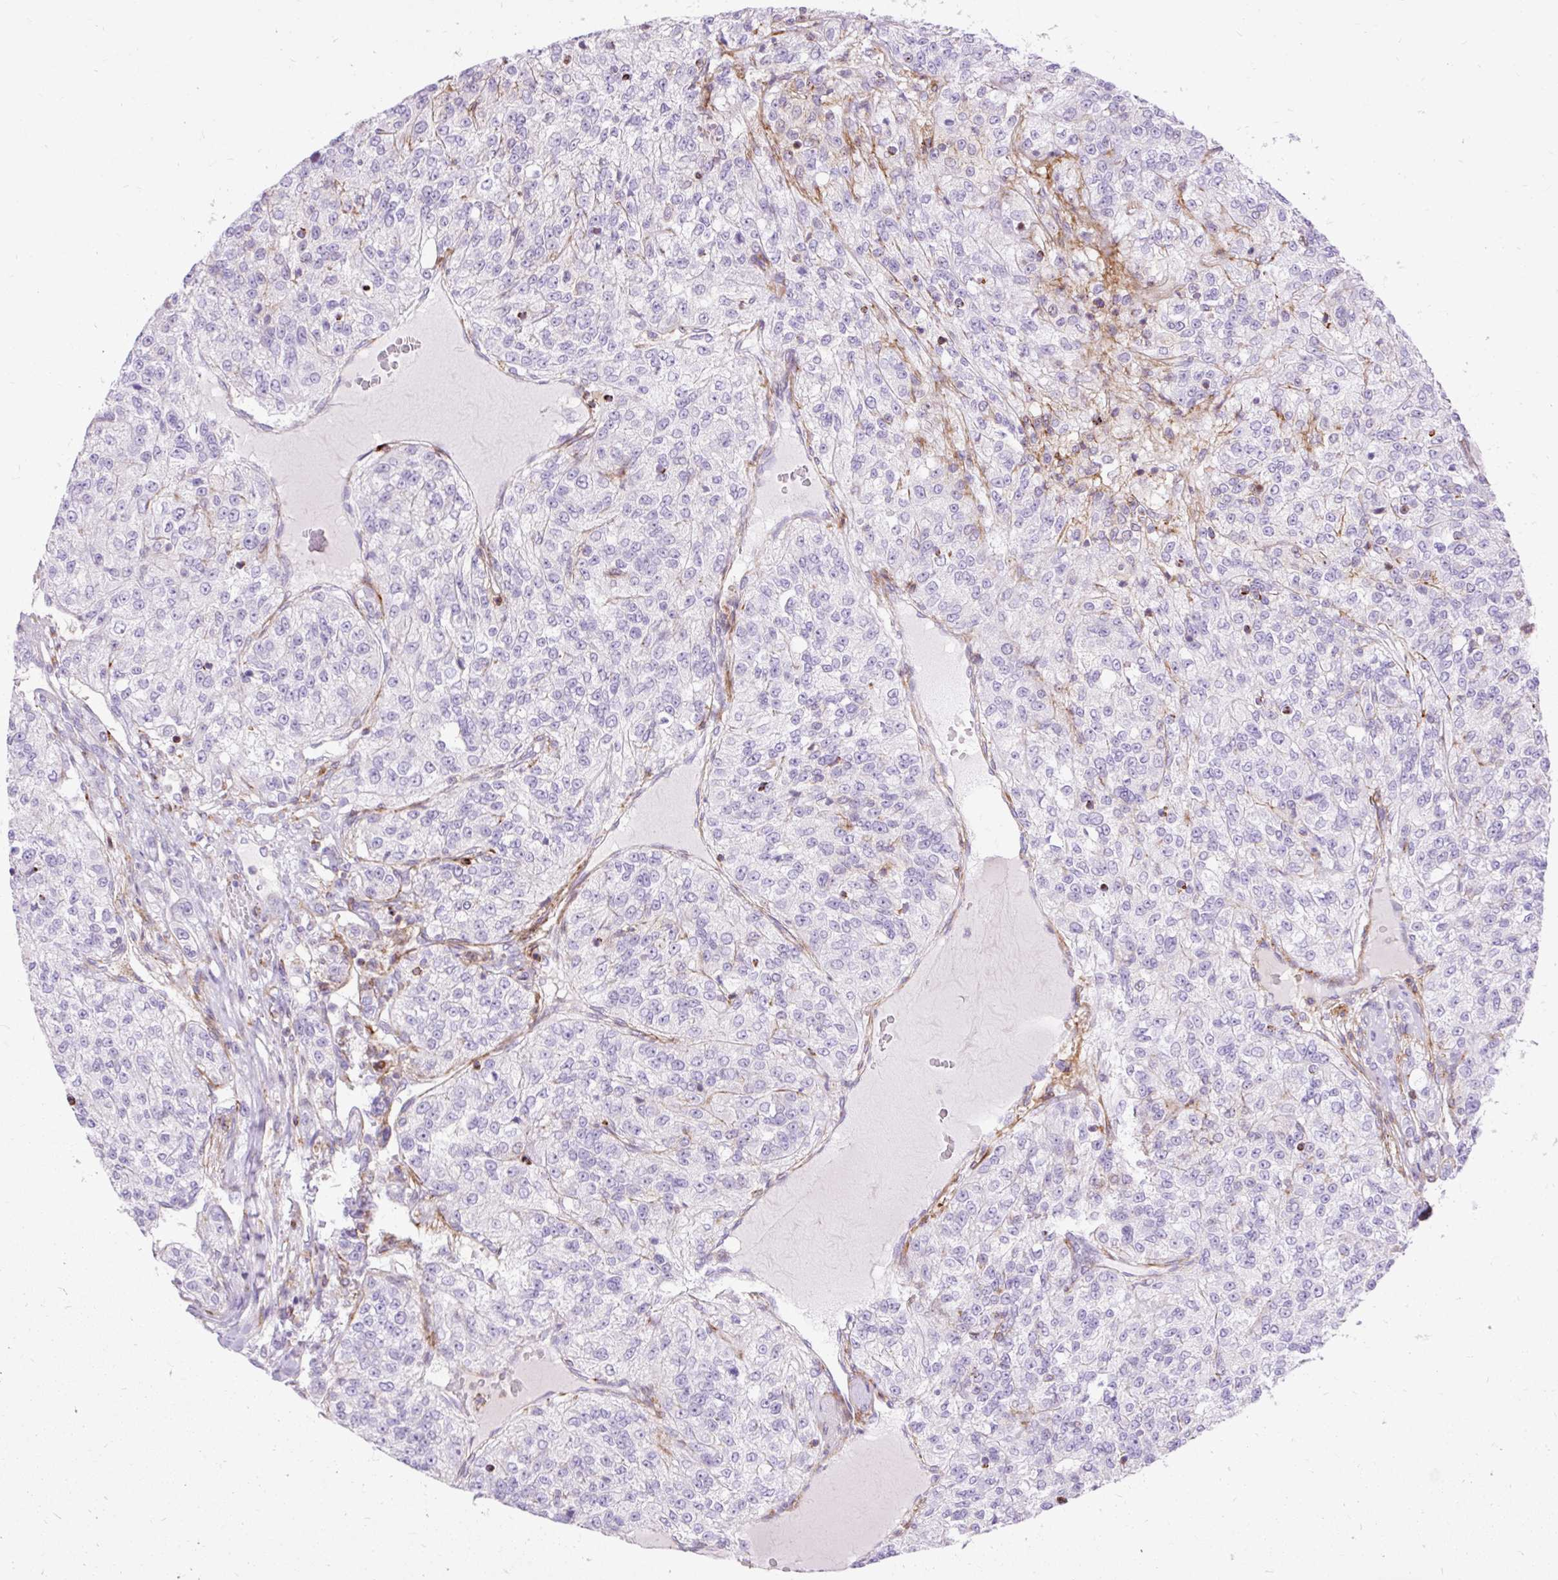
{"staining": {"intensity": "negative", "quantity": "none", "location": "none"}, "tissue": "renal cancer", "cell_type": "Tumor cells", "image_type": "cancer", "snomed": [{"axis": "morphology", "description": "Adenocarcinoma, NOS"}, {"axis": "topography", "description": "Kidney"}], "caption": "An immunohistochemistry (IHC) micrograph of renal adenocarcinoma is shown. There is no staining in tumor cells of renal adenocarcinoma. (DAB IHC visualized using brightfield microscopy, high magnification).", "gene": "CORO7-PAM16", "patient": {"sex": "female", "age": 63}}